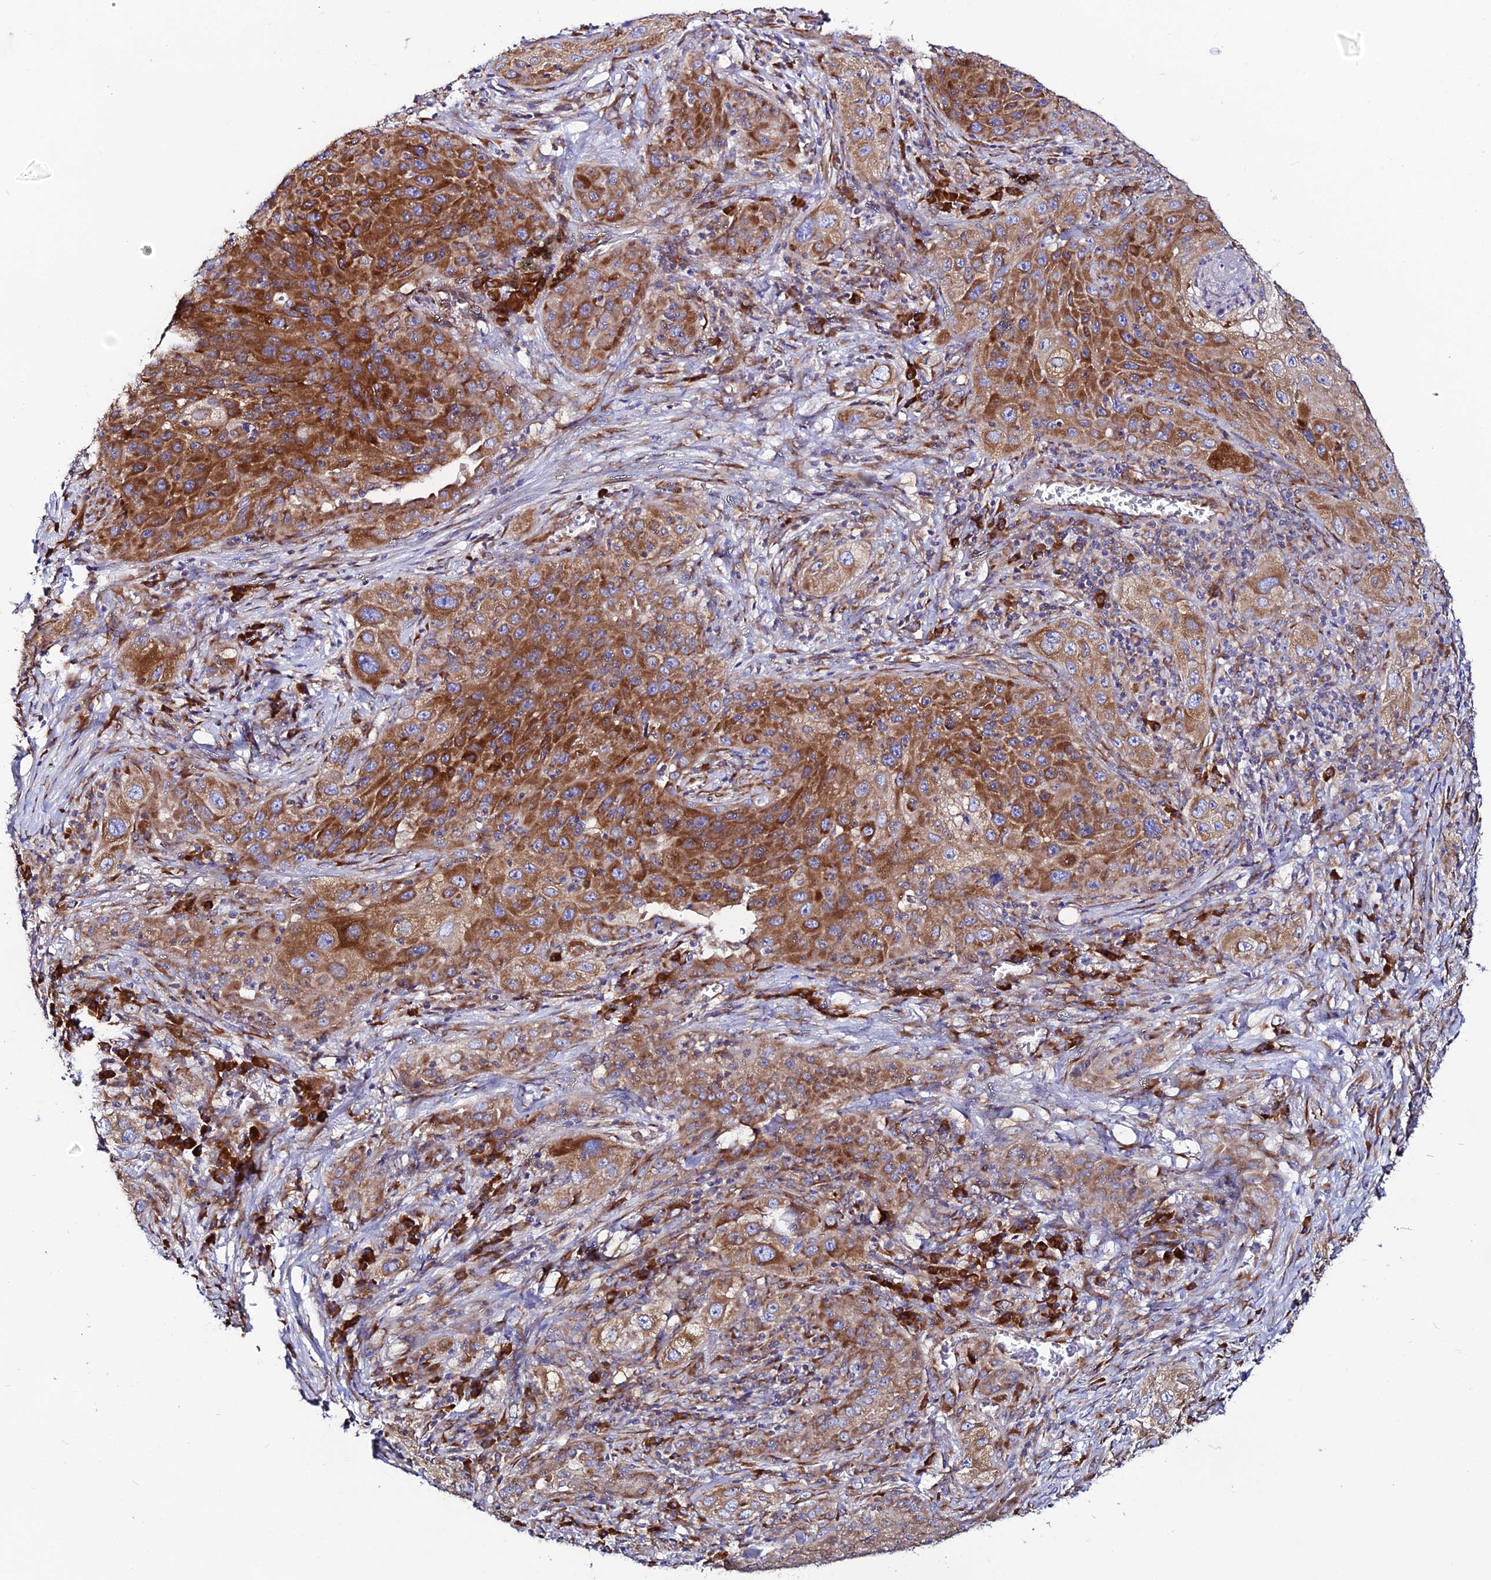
{"staining": {"intensity": "strong", "quantity": ">75%", "location": "cytoplasmic/membranous"}, "tissue": "lung cancer", "cell_type": "Tumor cells", "image_type": "cancer", "snomed": [{"axis": "morphology", "description": "Squamous cell carcinoma, NOS"}, {"axis": "topography", "description": "Lung"}], "caption": "Brown immunohistochemical staining in human squamous cell carcinoma (lung) exhibits strong cytoplasmic/membranous staining in approximately >75% of tumor cells.", "gene": "EEF1G", "patient": {"sex": "female", "age": 69}}